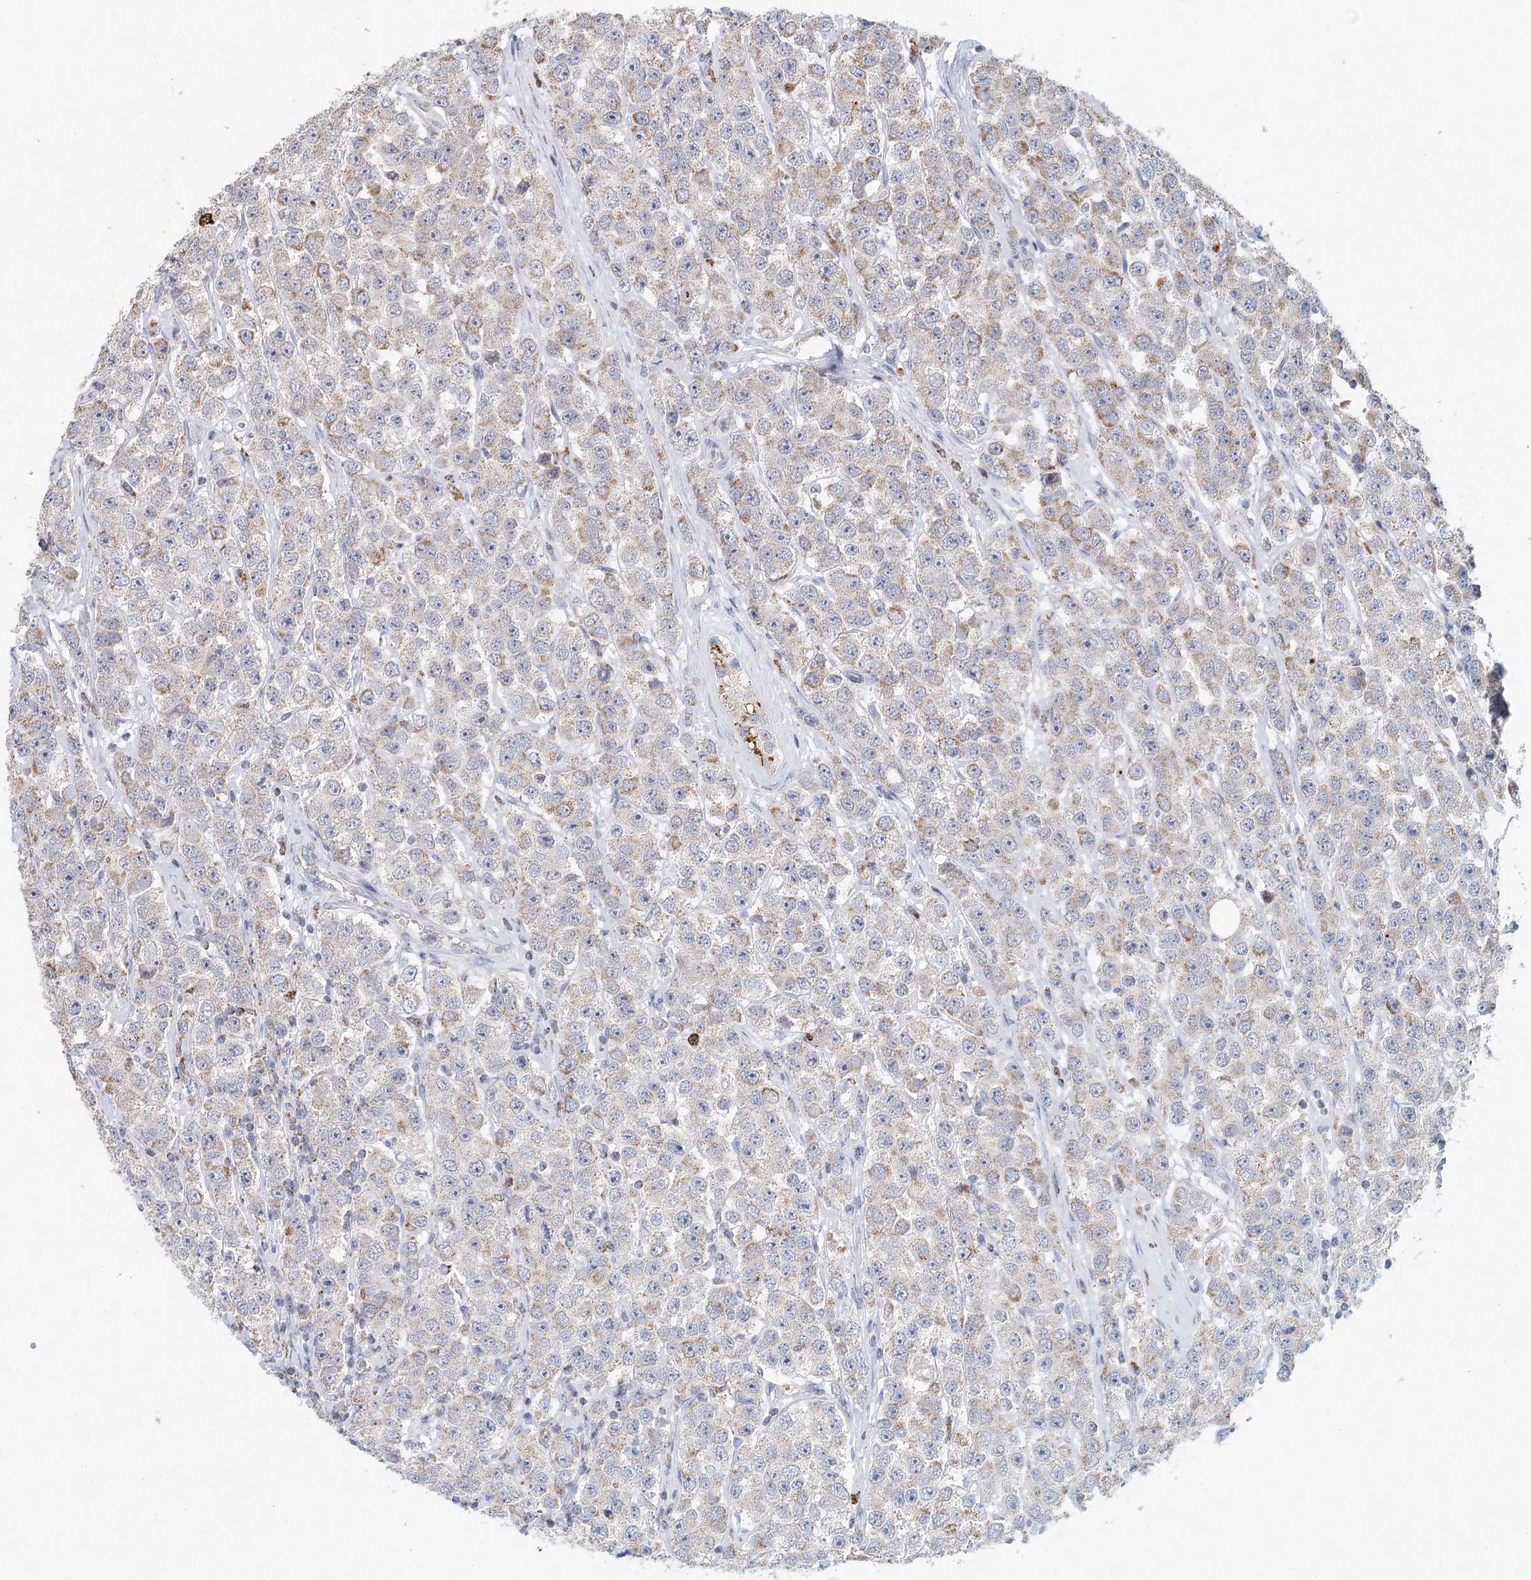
{"staining": {"intensity": "weak", "quantity": ">75%", "location": "cytoplasmic/membranous"}, "tissue": "testis cancer", "cell_type": "Tumor cells", "image_type": "cancer", "snomed": [{"axis": "morphology", "description": "Seminoma, NOS"}, {"axis": "topography", "description": "Testis"}], "caption": "A high-resolution histopathology image shows IHC staining of testis cancer (seminoma), which exhibits weak cytoplasmic/membranous positivity in approximately >75% of tumor cells.", "gene": "XPO6", "patient": {"sex": "male", "age": 28}}